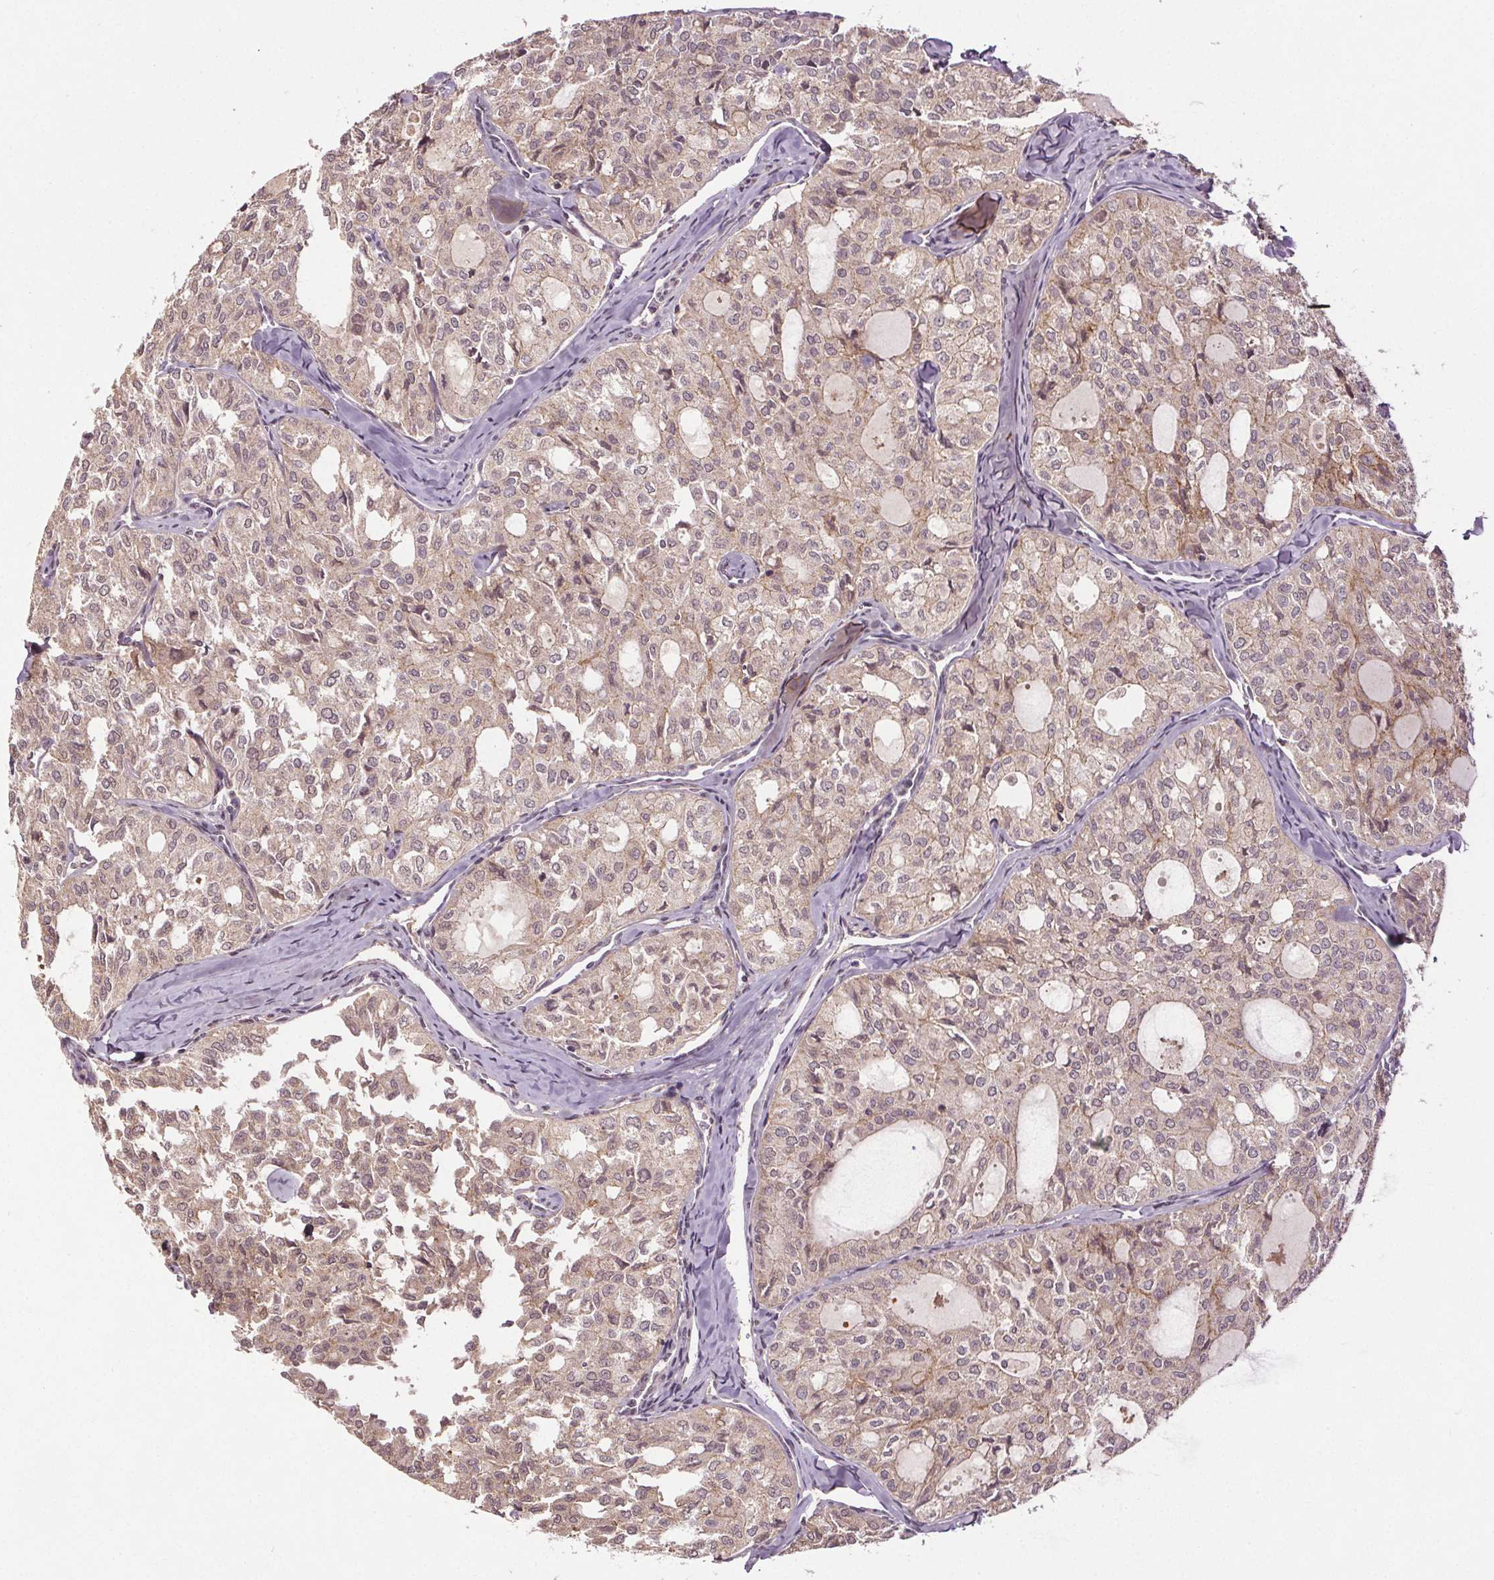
{"staining": {"intensity": "weak", "quantity": ">75%", "location": "cytoplasmic/membranous"}, "tissue": "thyroid cancer", "cell_type": "Tumor cells", "image_type": "cancer", "snomed": [{"axis": "morphology", "description": "Follicular adenoma carcinoma, NOS"}, {"axis": "topography", "description": "Thyroid gland"}], "caption": "High-power microscopy captured an immunohistochemistry (IHC) micrograph of follicular adenoma carcinoma (thyroid), revealing weak cytoplasmic/membranous expression in about >75% of tumor cells.", "gene": "EPHB3", "patient": {"sex": "male", "age": 75}}